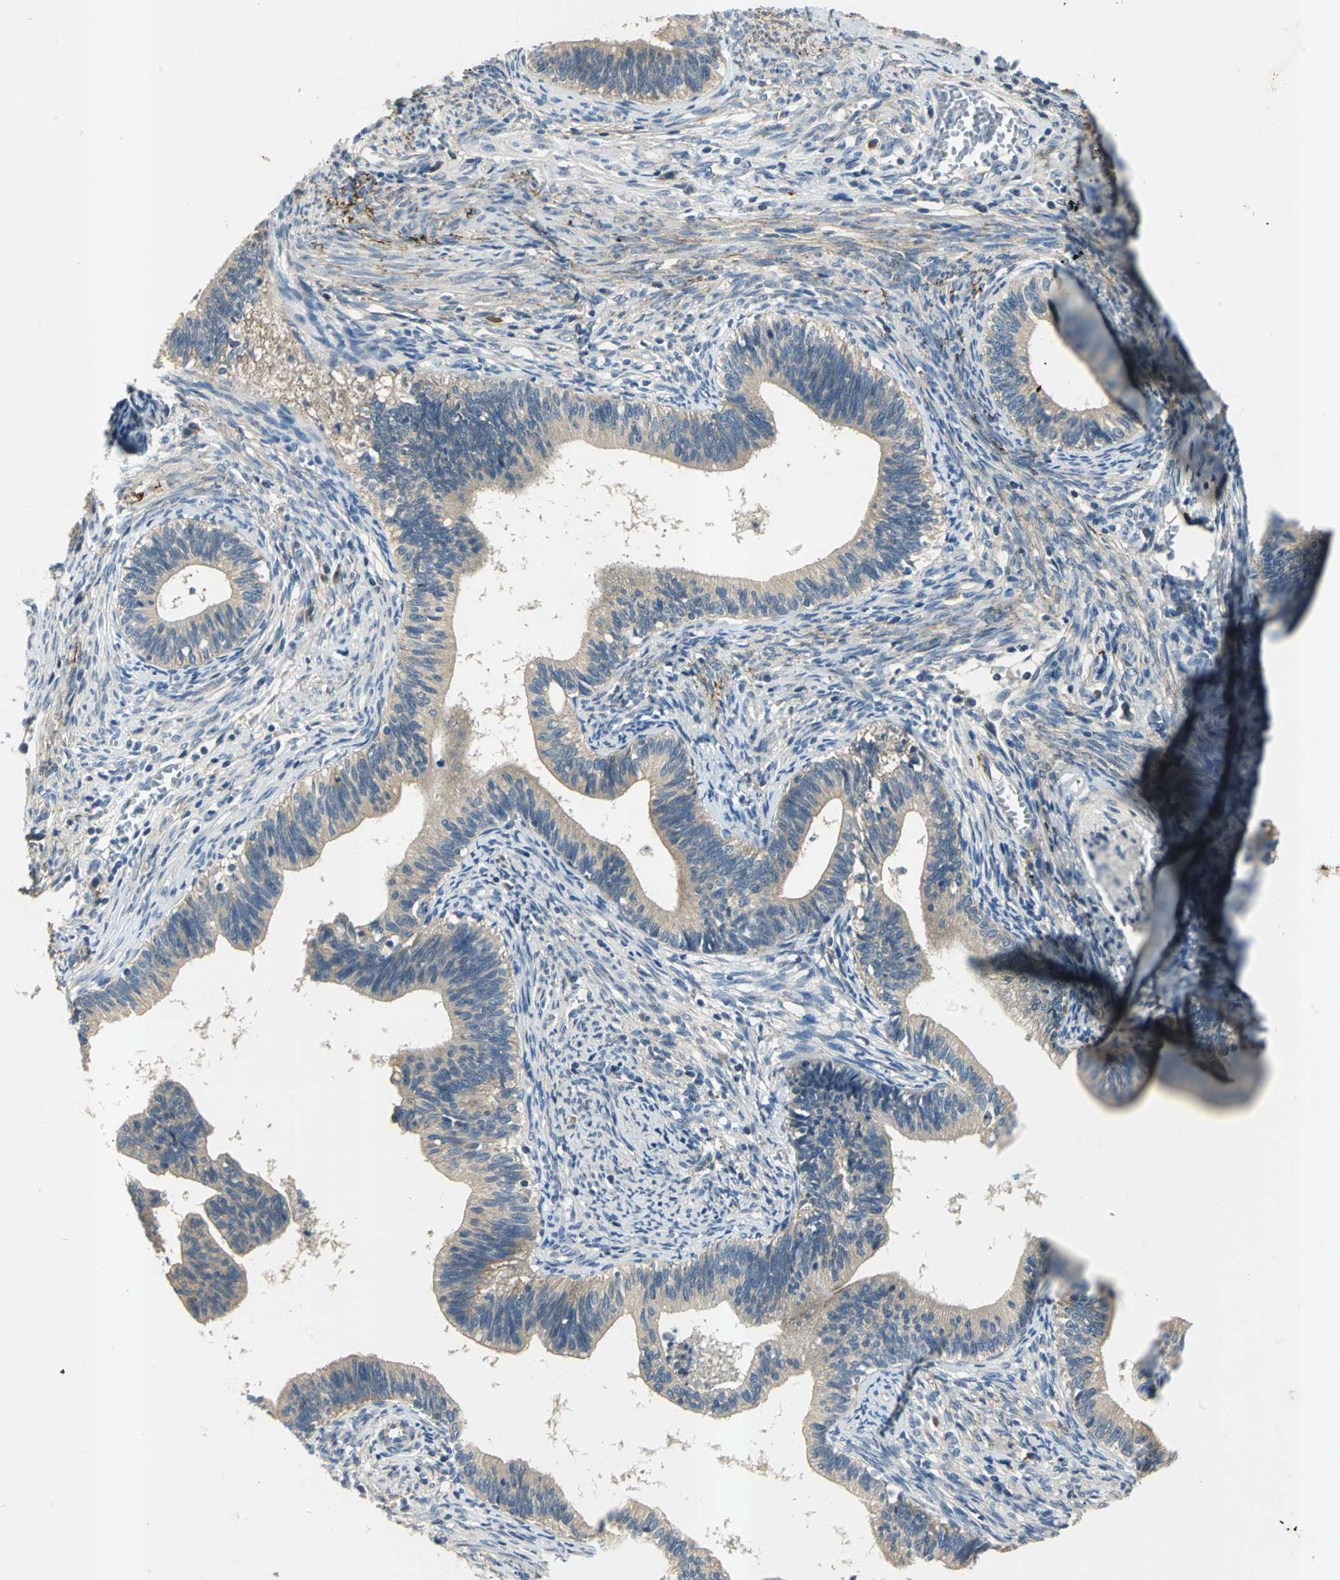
{"staining": {"intensity": "weak", "quantity": ">75%", "location": "cytoplasmic/membranous"}, "tissue": "cervical cancer", "cell_type": "Tumor cells", "image_type": "cancer", "snomed": [{"axis": "morphology", "description": "Adenocarcinoma, NOS"}, {"axis": "topography", "description": "Cervix"}], "caption": "Immunohistochemical staining of human adenocarcinoma (cervical) demonstrates weak cytoplasmic/membranous protein staining in approximately >75% of tumor cells.", "gene": "SLC16A7", "patient": {"sex": "female", "age": 44}}